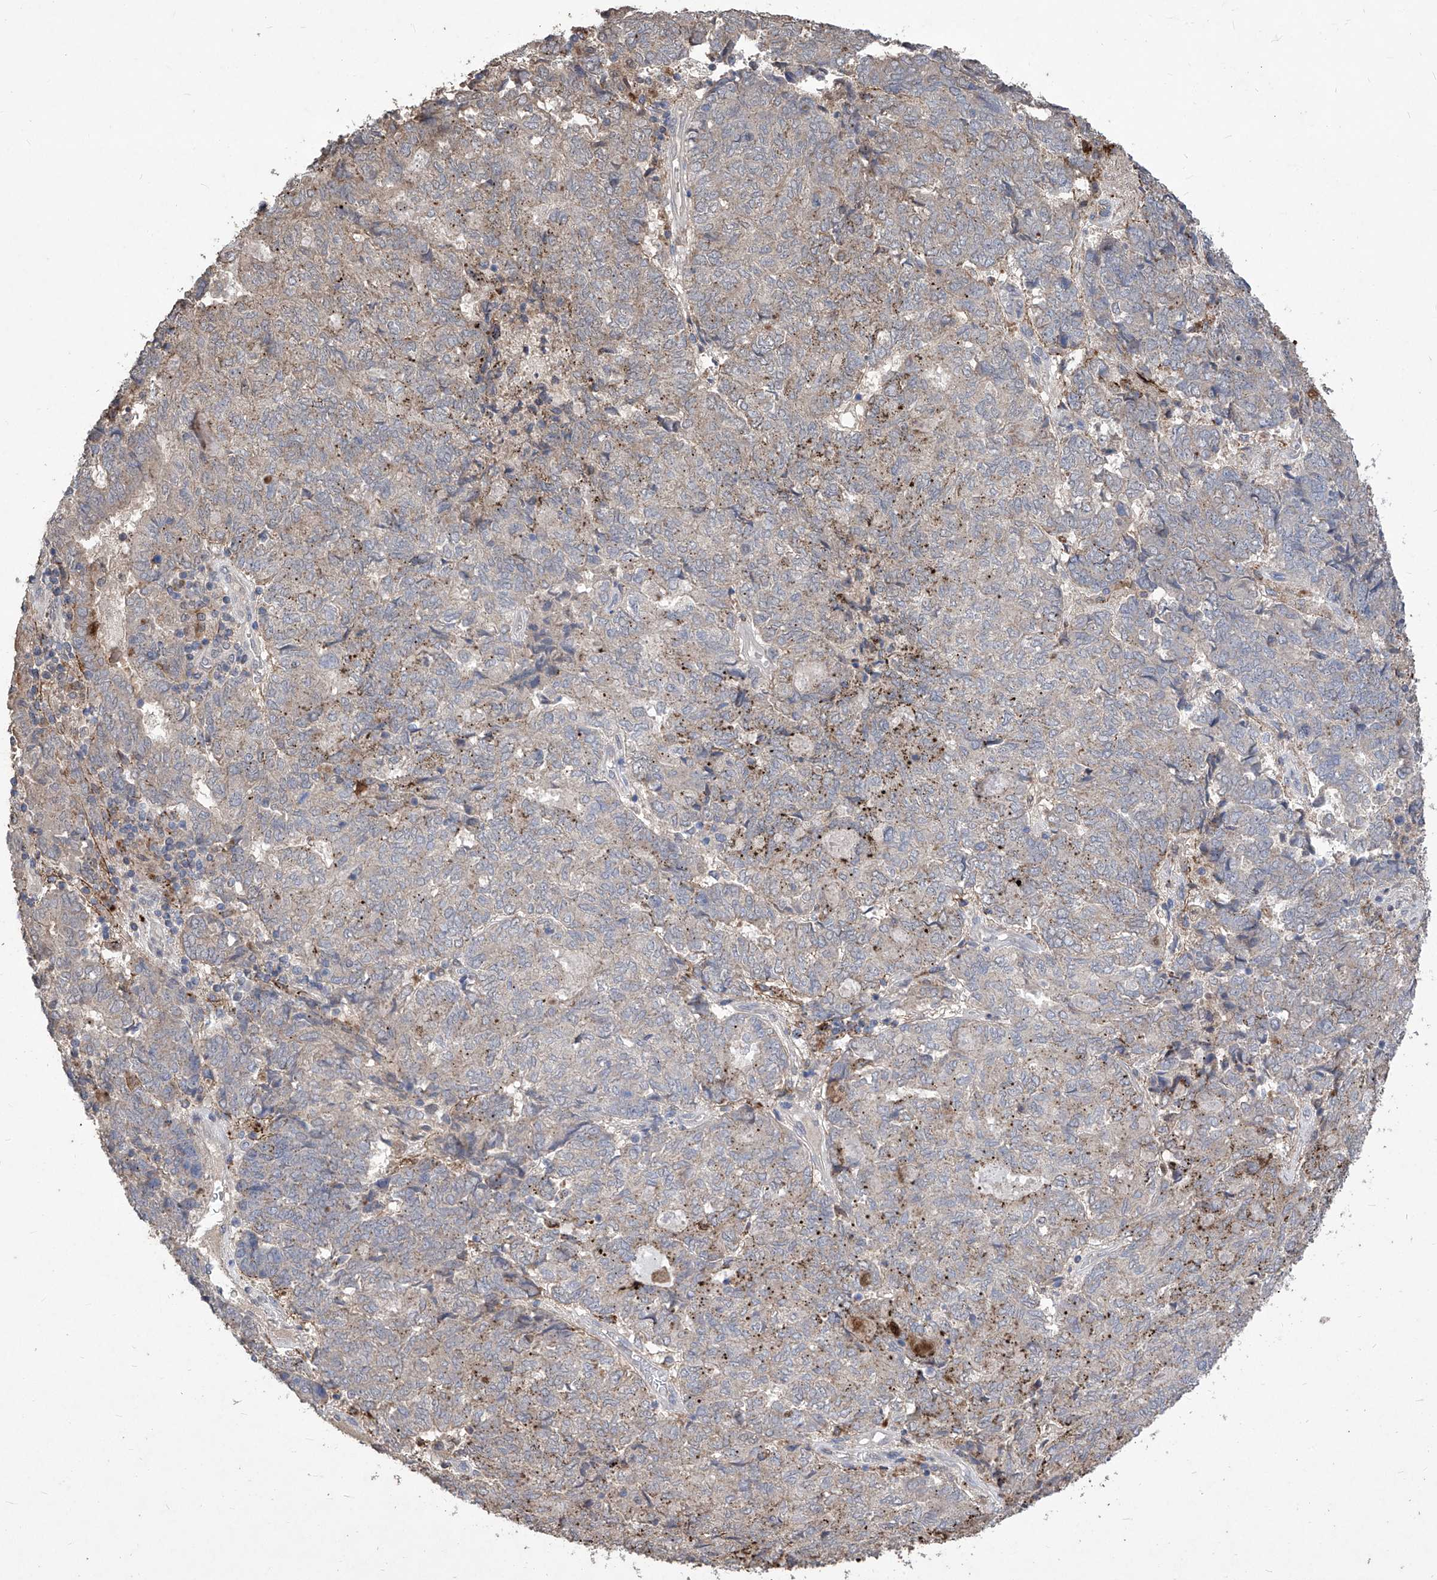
{"staining": {"intensity": "negative", "quantity": "none", "location": "none"}, "tissue": "endometrial cancer", "cell_type": "Tumor cells", "image_type": "cancer", "snomed": [{"axis": "morphology", "description": "Adenocarcinoma, NOS"}, {"axis": "topography", "description": "Endometrium"}], "caption": "Tumor cells show no significant protein expression in endometrial cancer (adenocarcinoma).", "gene": "TXNIP", "patient": {"sex": "female", "age": 80}}